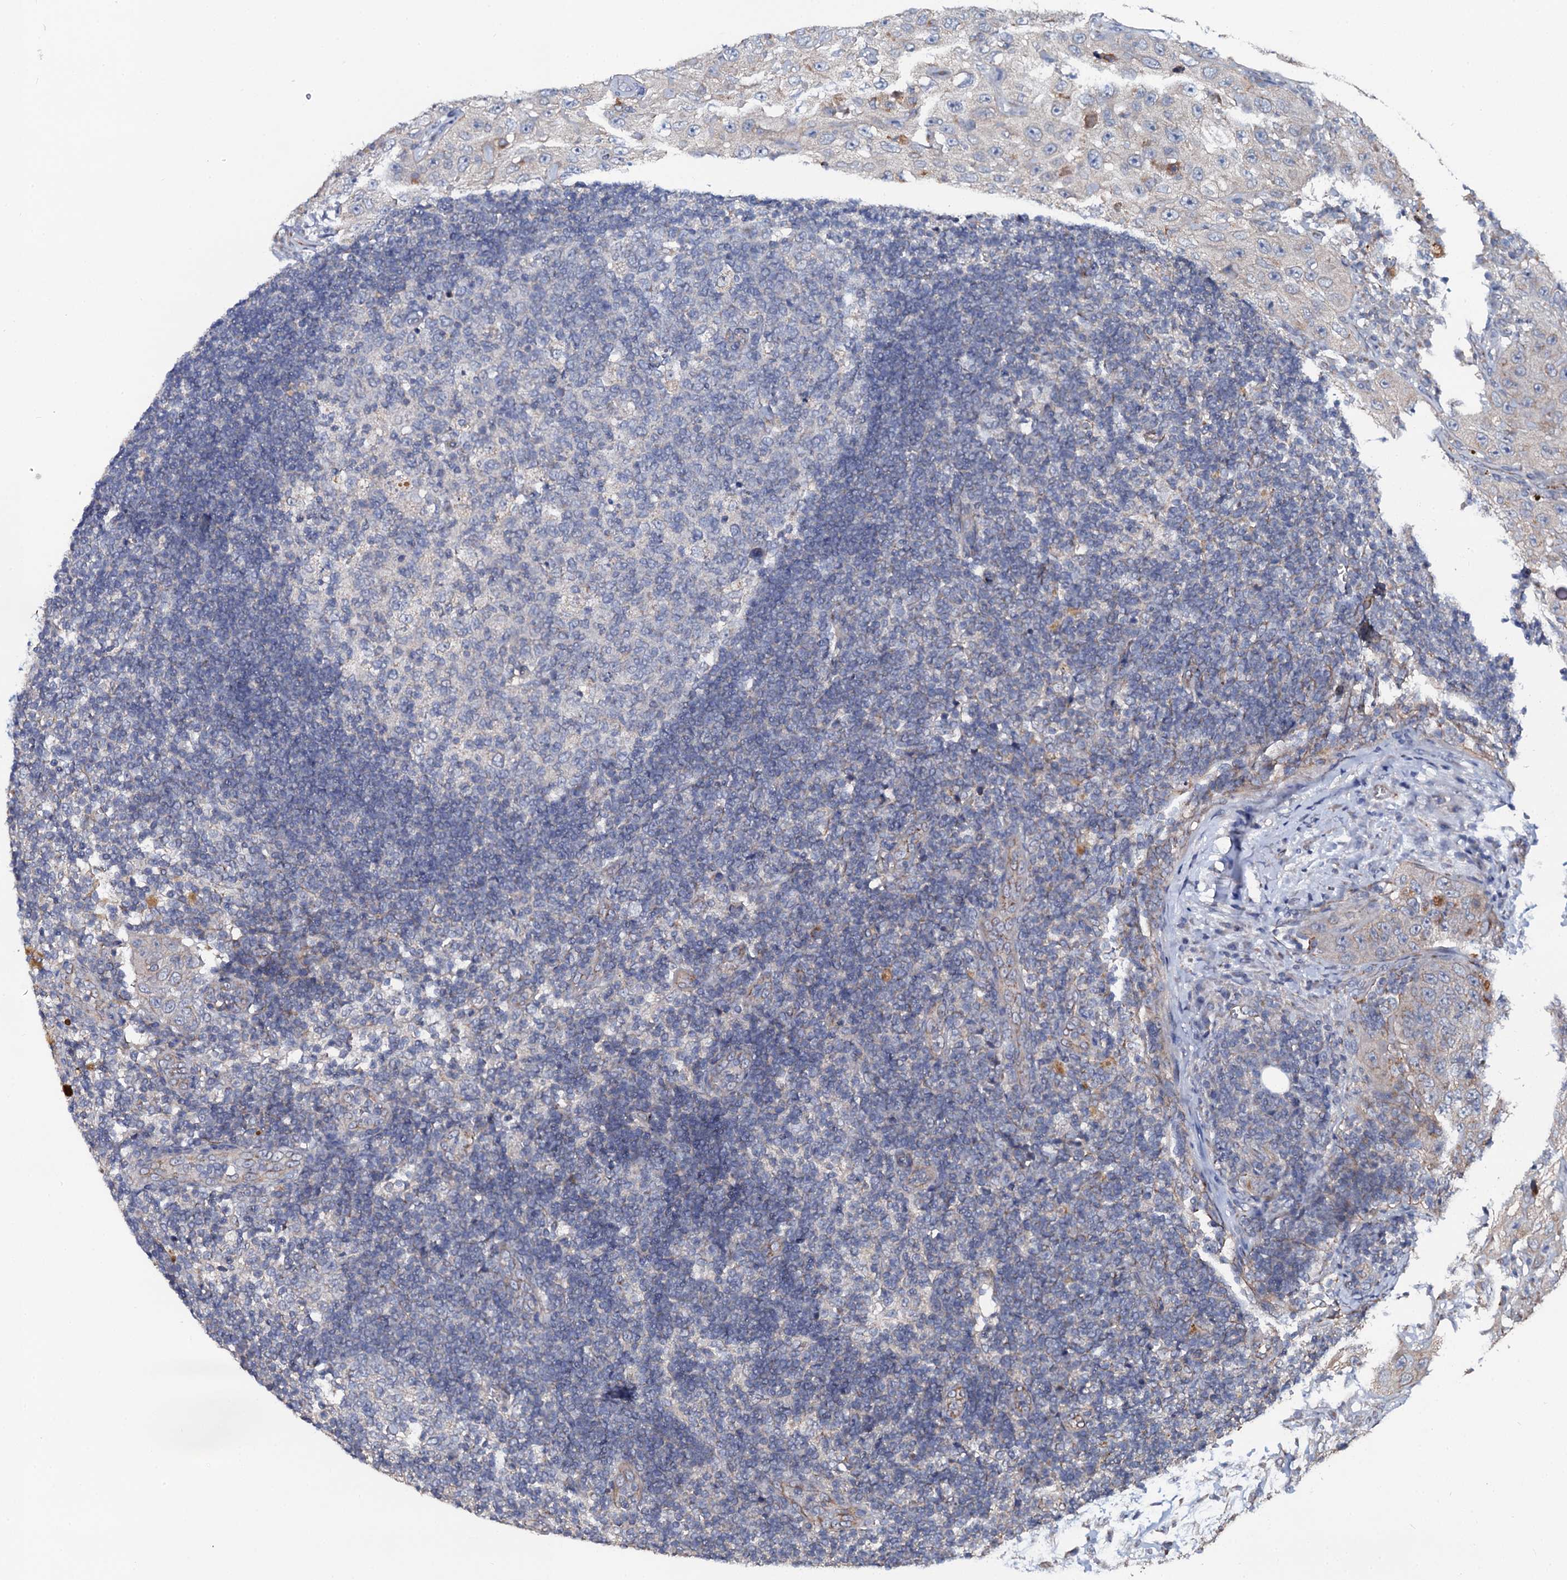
{"staining": {"intensity": "negative", "quantity": "none", "location": "none"}, "tissue": "lymph node", "cell_type": "Germinal center cells", "image_type": "normal", "snomed": [{"axis": "morphology", "description": "Normal tissue, NOS"}, {"axis": "morphology", "description": "Squamous cell carcinoma, metastatic, NOS"}, {"axis": "topography", "description": "Lymph node"}], "caption": "IHC micrograph of benign lymph node stained for a protein (brown), which shows no positivity in germinal center cells.", "gene": "GLCE", "patient": {"sex": "male", "age": 73}}